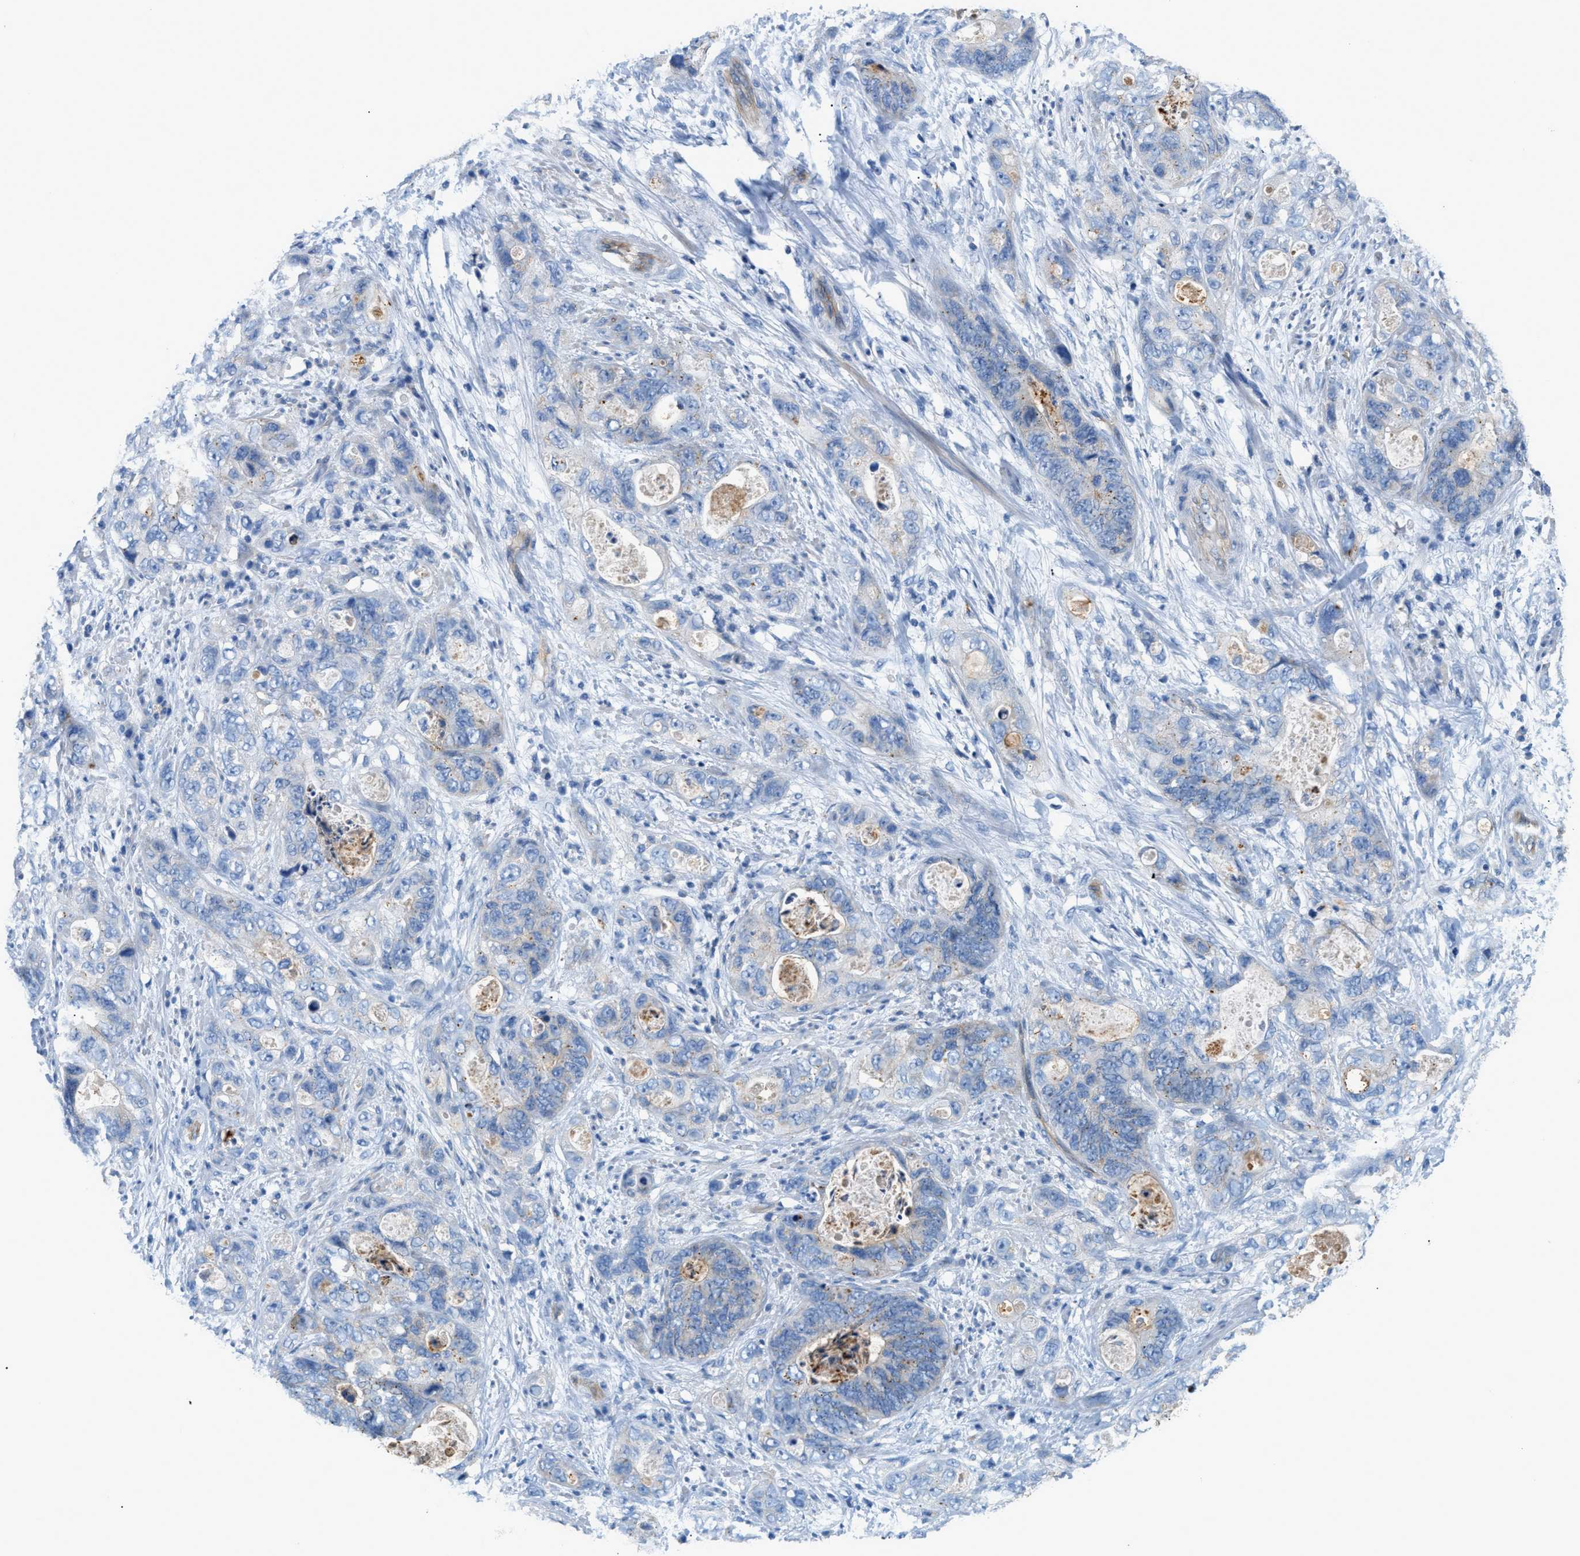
{"staining": {"intensity": "negative", "quantity": "none", "location": "none"}, "tissue": "stomach cancer", "cell_type": "Tumor cells", "image_type": "cancer", "snomed": [{"axis": "morphology", "description": "Adenocarcinoma, NOS"}, {"axis": "topography", "description": "Stomach"}], "caption": "There is no significant staining in tumor cells of stomach cancer.", "gene": "ORAI1", "patient": {"sex": "female", "age": 89}}